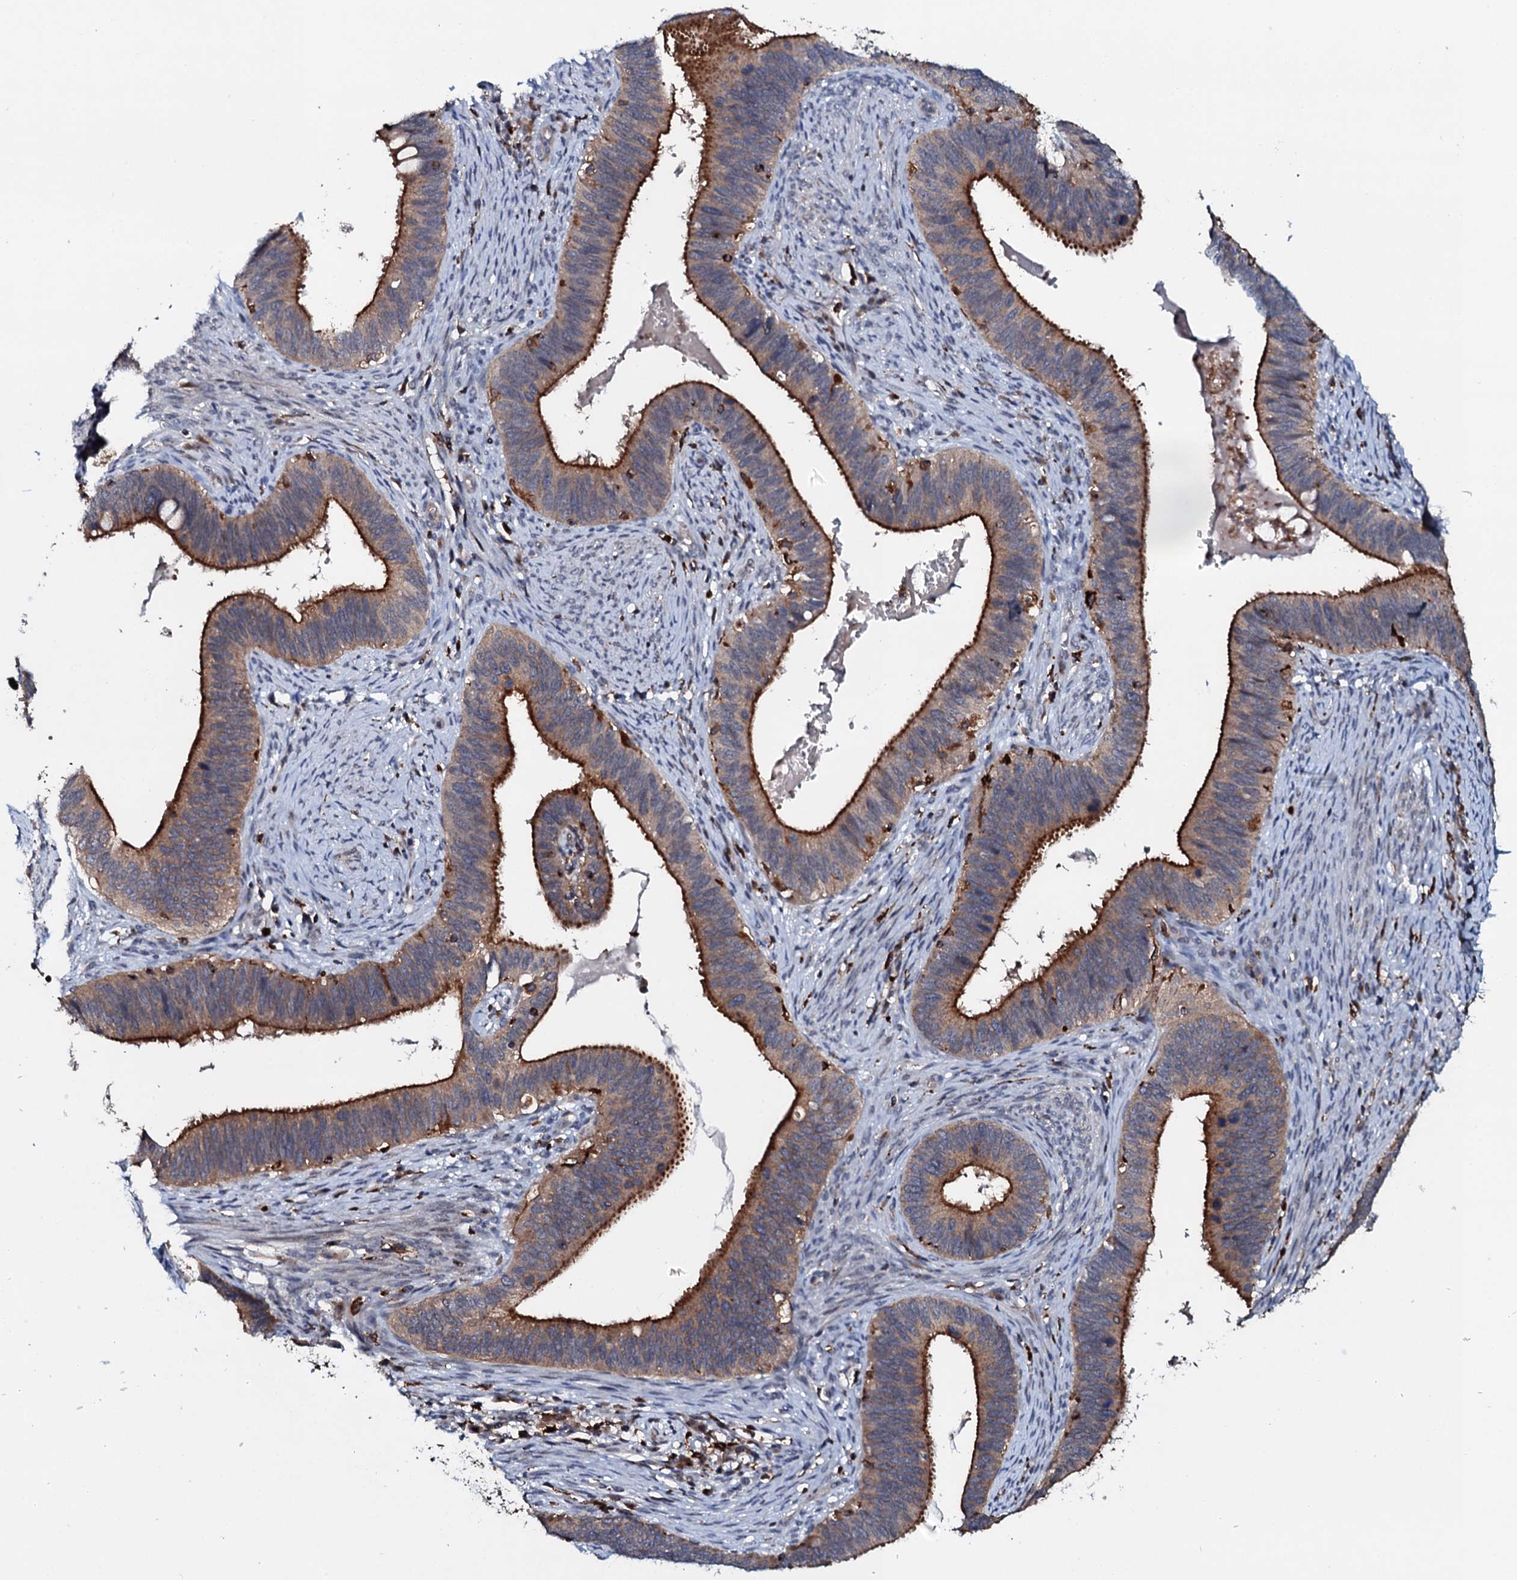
{"staining": {"intensity": "strong", "quantity": "25%-75%", "location": "cytoplasmic/membranous"}, "tissue": "cervical cancer", "cell_type": "Tumor cells", "image_type": "cancer", "snomed": [{"axis": "morphology", "description": "Adenocarcinoma, NOS"}, {"axis": "topography", "description": "Cervix"}], "caption": "The image demonstrates staining of cervical cancer (adenocarcinoma), revealing strong cytoplasmic/membranous protein positivity (brown color) within tumor cells.", "gene": "VAMP8", "patient": {"sex": "female", "age": 42}}